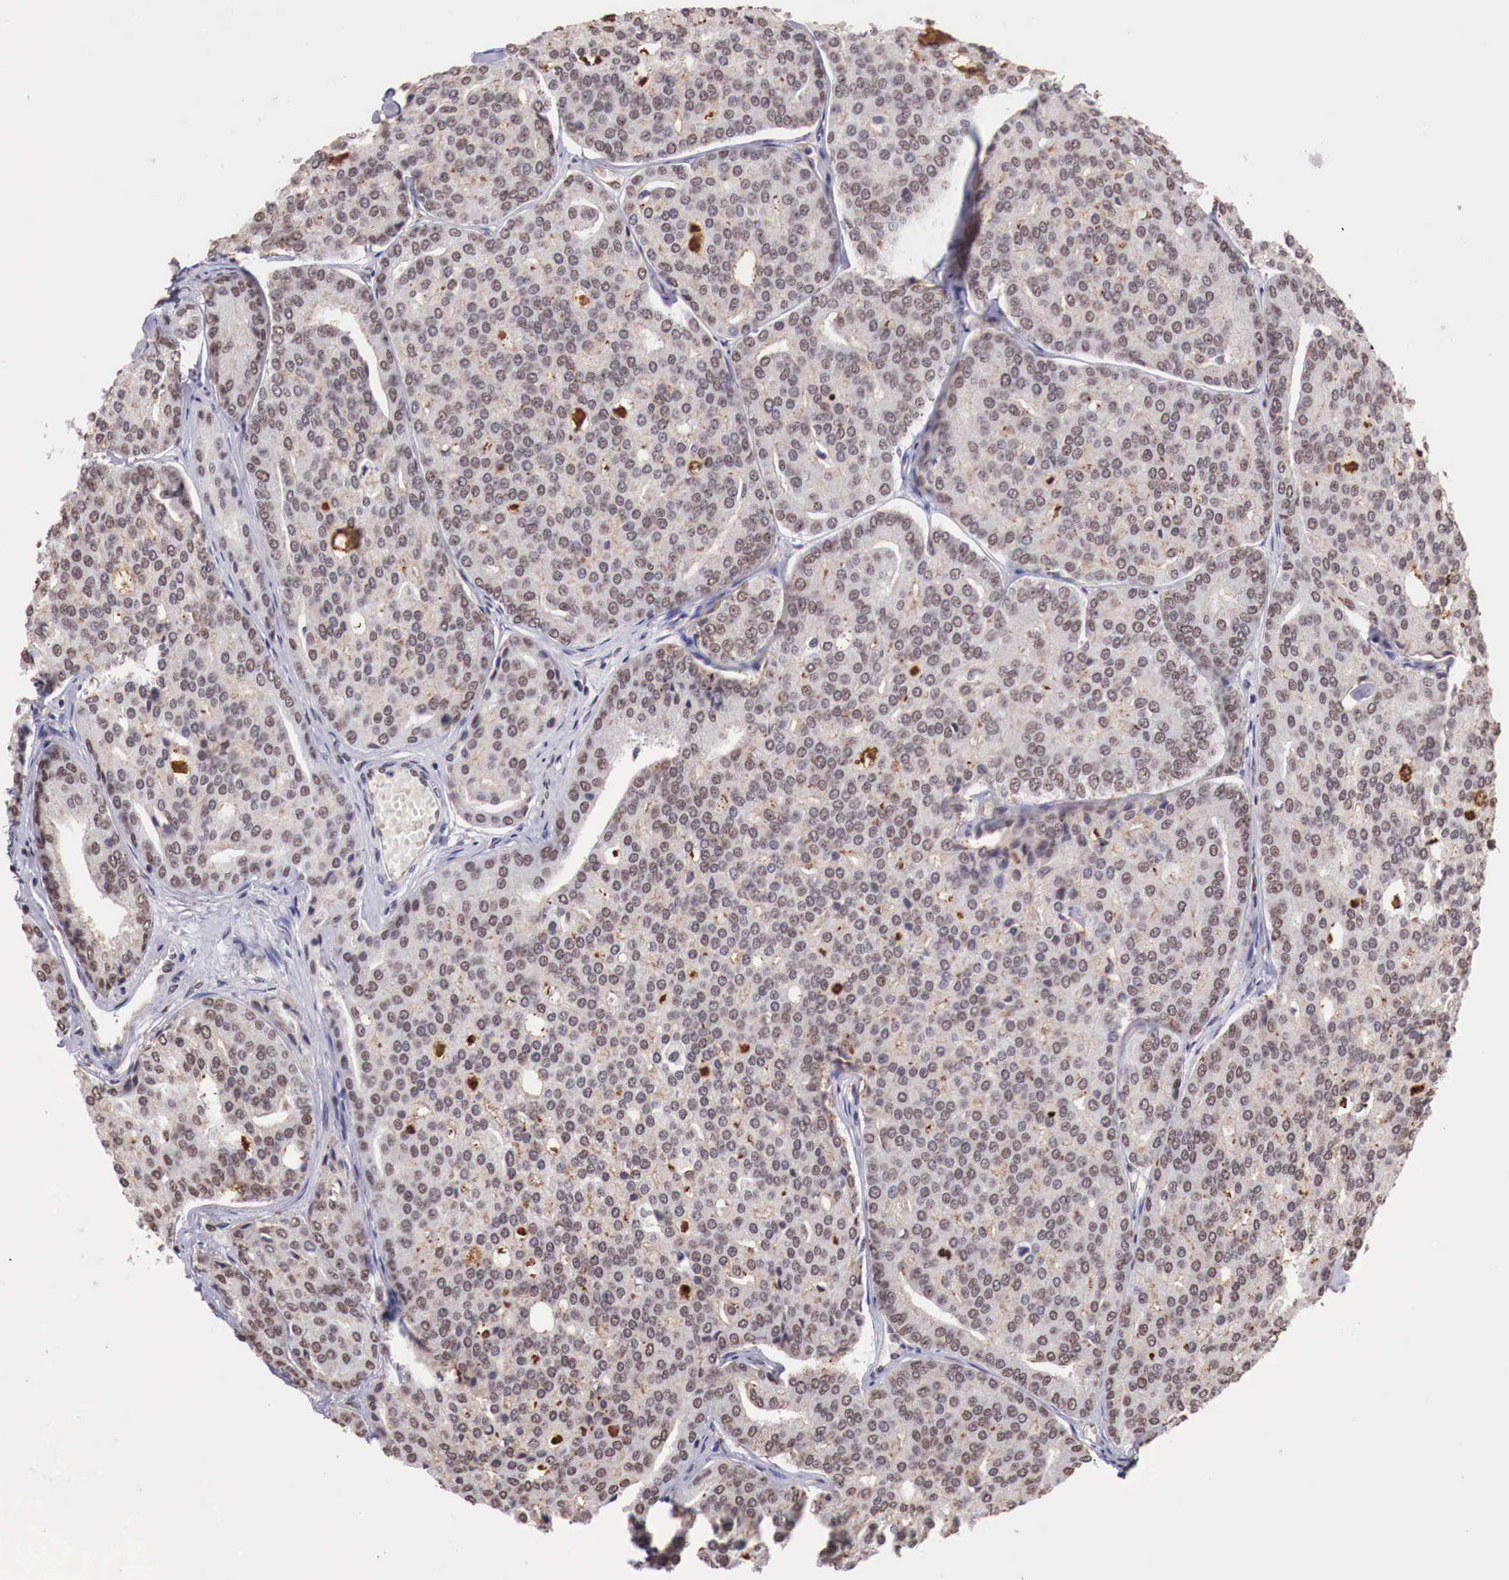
{"staining": {"intensity": "weak", "quantity": ">75%", "location": "cytoplasmic/membranous,nuclear"}, "tissue": "prostate cancer", "cell_type": "Tumor cells", "image_type": "cancer", "snomed": [{"axis": "morphology", "description": "Adenocarcinoma, High grade"}, {"axis": "topography", "description": "Prostate"}], "caption": "DAB immunohistochemical staining of high-grade adenocarcinoma (prostate) shows weak cytoplasmic/membranous and nuclear protein expression in about >75% of tumor cells. The protein is stained brown, and the nuclei are stained in blue (DAB (3,3'-diaminobenzidine) IHC with brightfield microscopy, high magnification).", "gene": "FOXP2", "patient": {"sex": "male", "age": 64}}